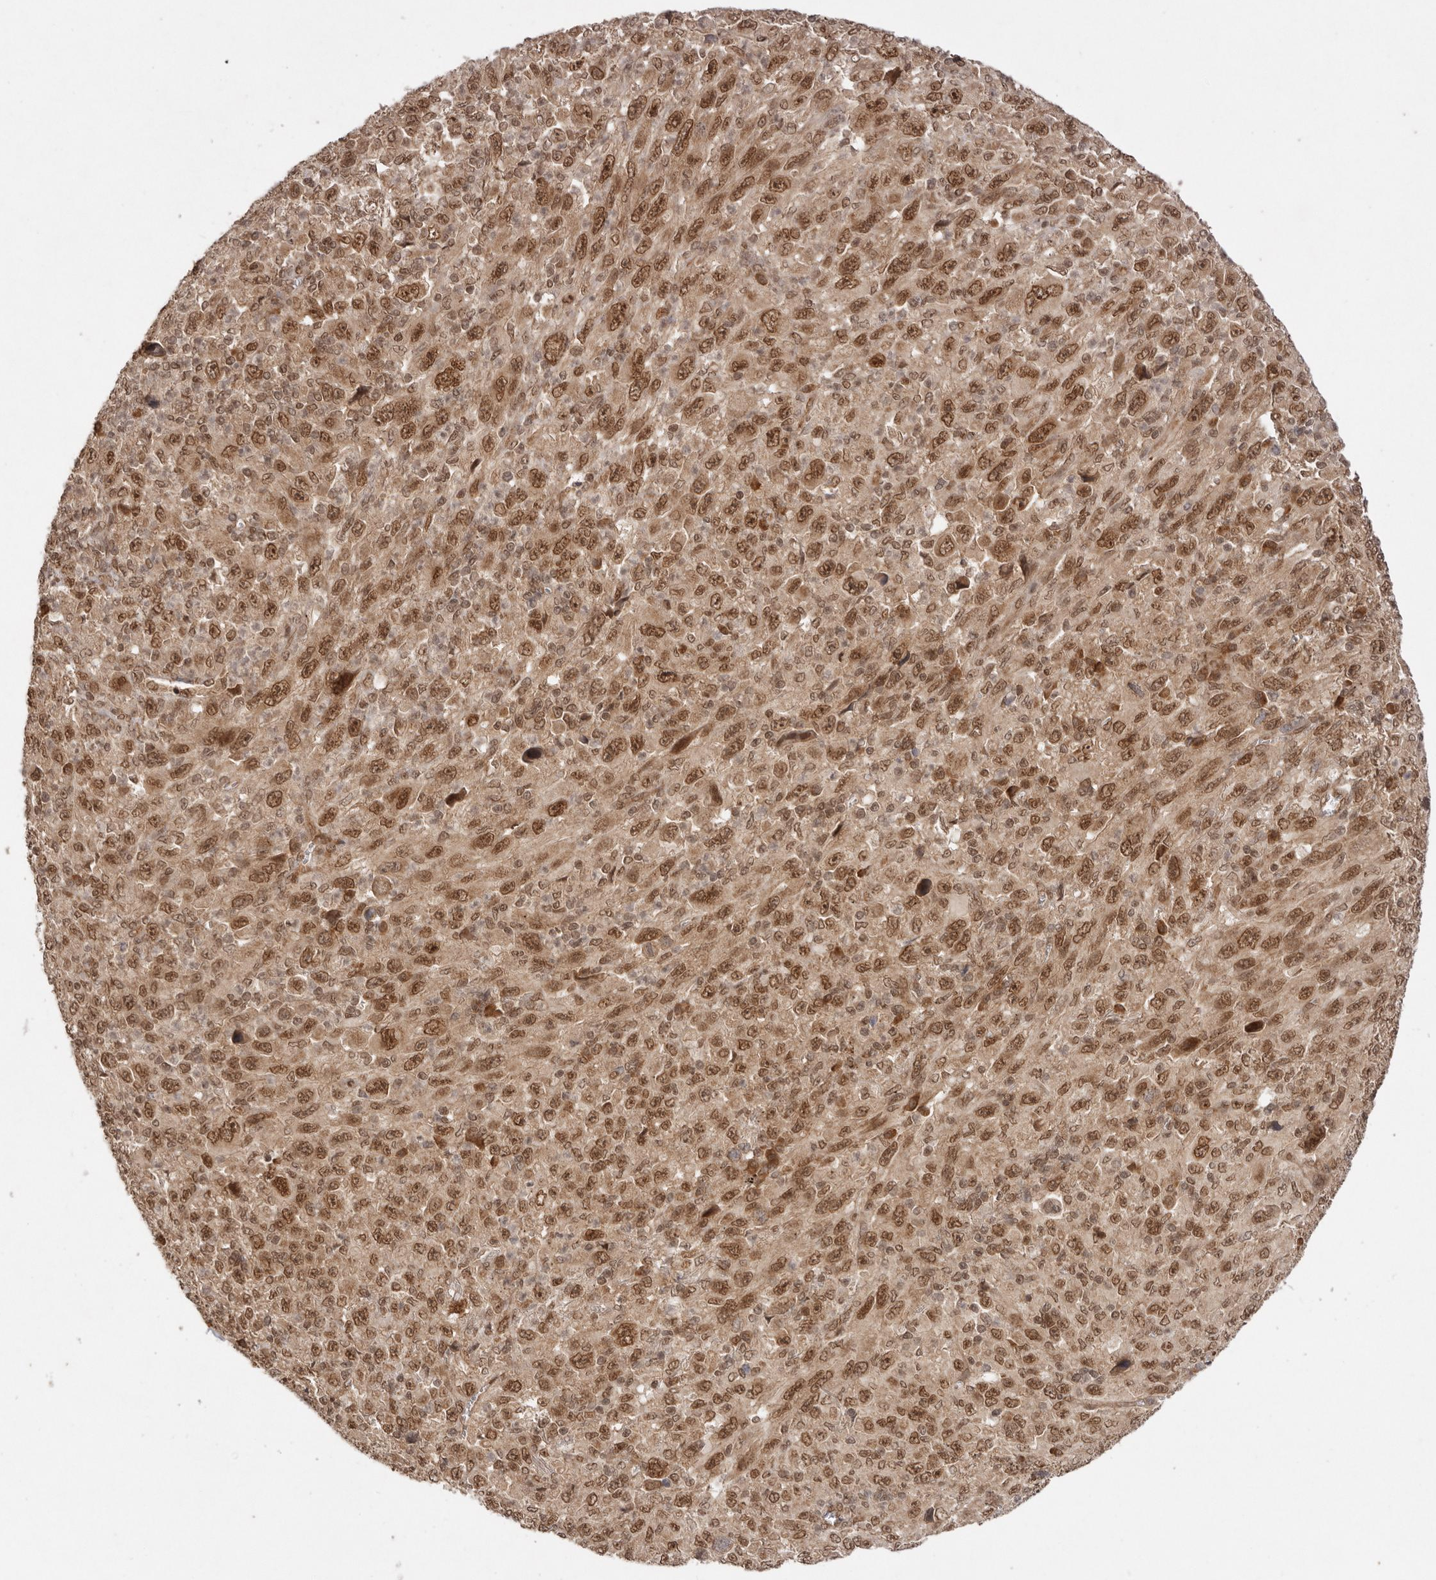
{"staining": {"intensity": "moderate", "quantity": ">75%", "location": "cytoplasmic/membranous,nuclear"}, "tissue": "melanoma", "cell_type": "Tumor cells", "image_type": "cancer", "snomed": [{"axis": "morphology", "description": "Malignant melanoma, Metastatic site"}, {"axis": "topography", "description": "Skin"}], "caption": "A high-resolution micrograph shows immunohistochemistry staining of melanoma, which displays moderate cytoplasmic/membranous and nuclear expression in approximately >75% of tumor cells.", "gene": "TARS2", "patient": {"sex": "female", "age": 56}}